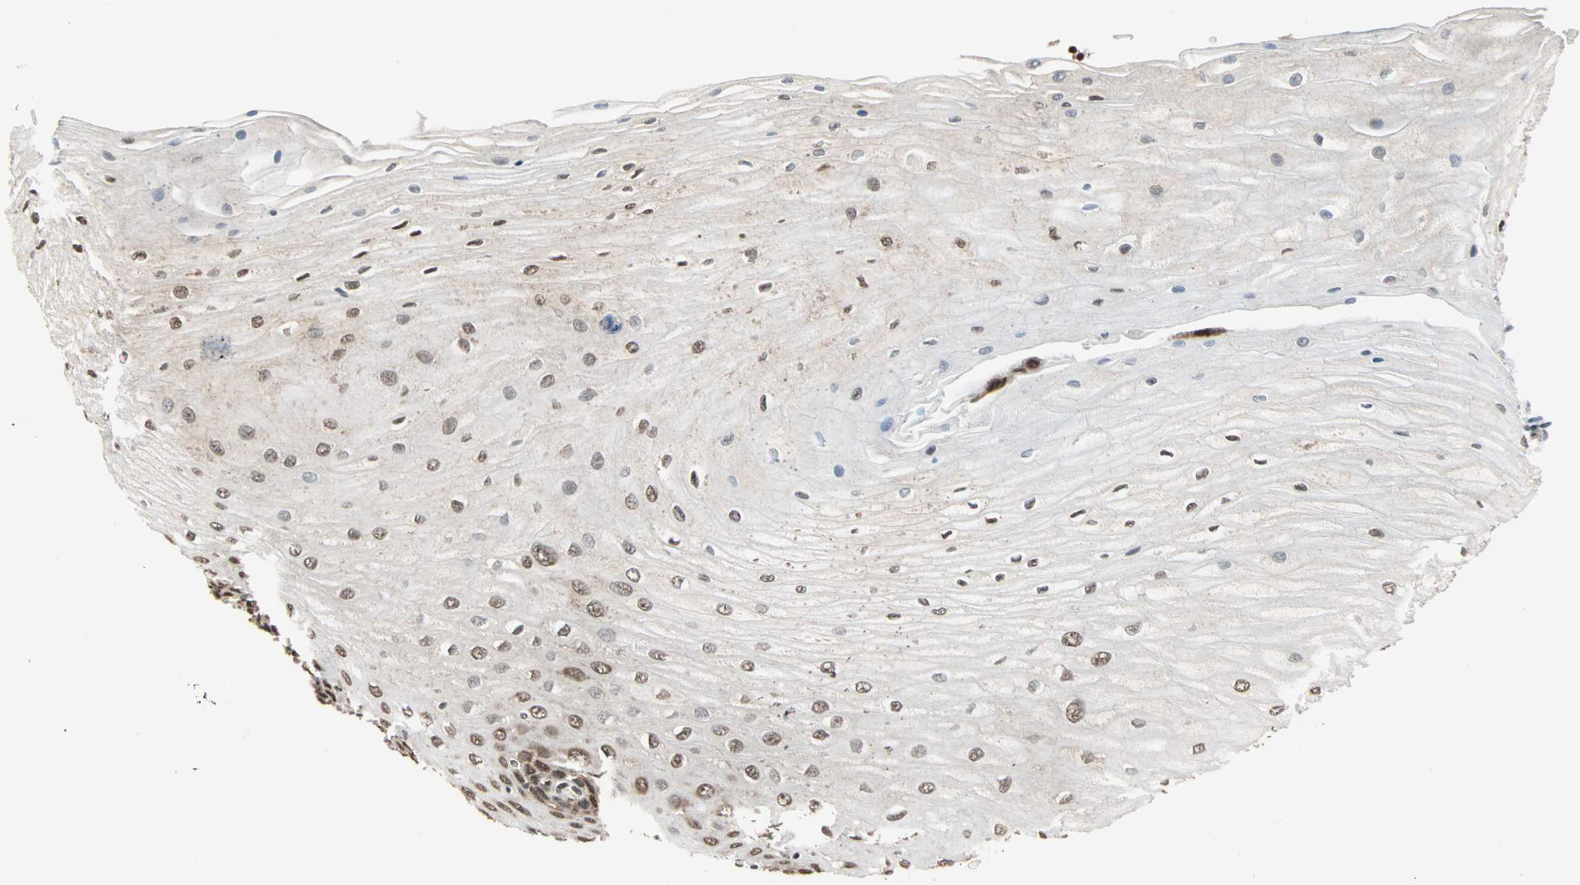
{"staining": {"intensity": "strong", "quantity": ">75%", "location": "nuclear"}, "tissue": "esophagus", "cell_type": "Squamous epithelial cells", "image_type": "normal", "snomed": [{"axis": "morphology", "description": "Normal tissue, NOS"}, {"axis": "morphology", "description": "Squamous cell carcinoma, NOS"}, {"axis": "topography", "description": "Esophagus"}], "caption": "Esophagus stained for a protein displays strong nuclear positivity in squamous epithelial cells. (DAB IHC with brightfield microscopy, high magnification).", "gene": "DAZAP1", "patient": {"sex": "male", "age": 65}}